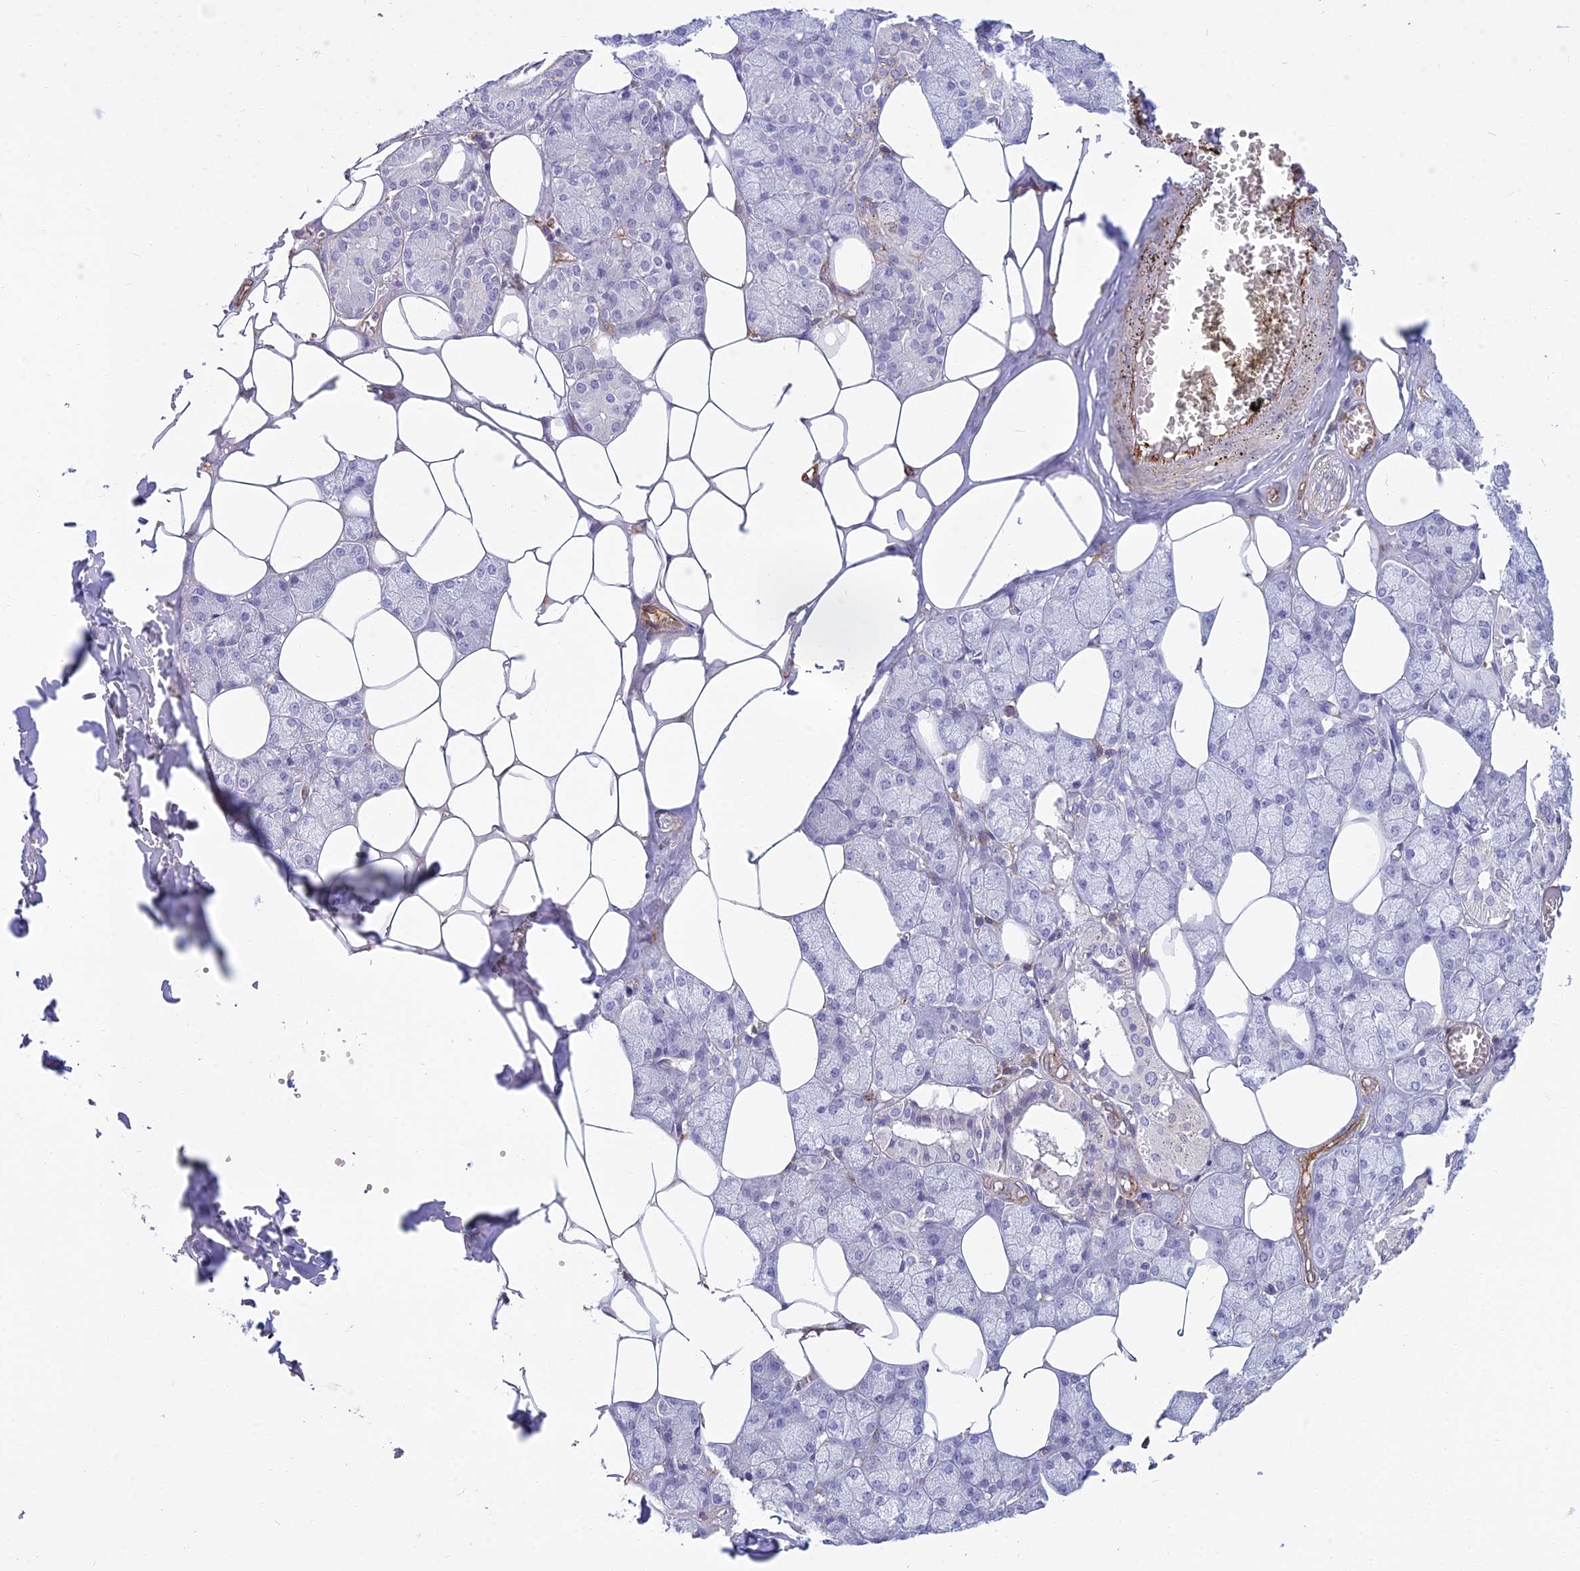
{"staining": {"intensity": "negative", "quantity": "none", "location": "none"}, "tissue": "salivary gland", "cell_type": "Glandular cells", "image_type": "normal", "snomed": [{"axis": "morphology", "description": "Normal tissue, NOS"}, {"axis": "topography", "description": "Salivary gland"}], "caption": "Photomicrograph shows no significant protein expression in glandular cells of benign salivary gland.", "gene": "SAPCD2", "patient": {"sex": "male", "age": 62}}